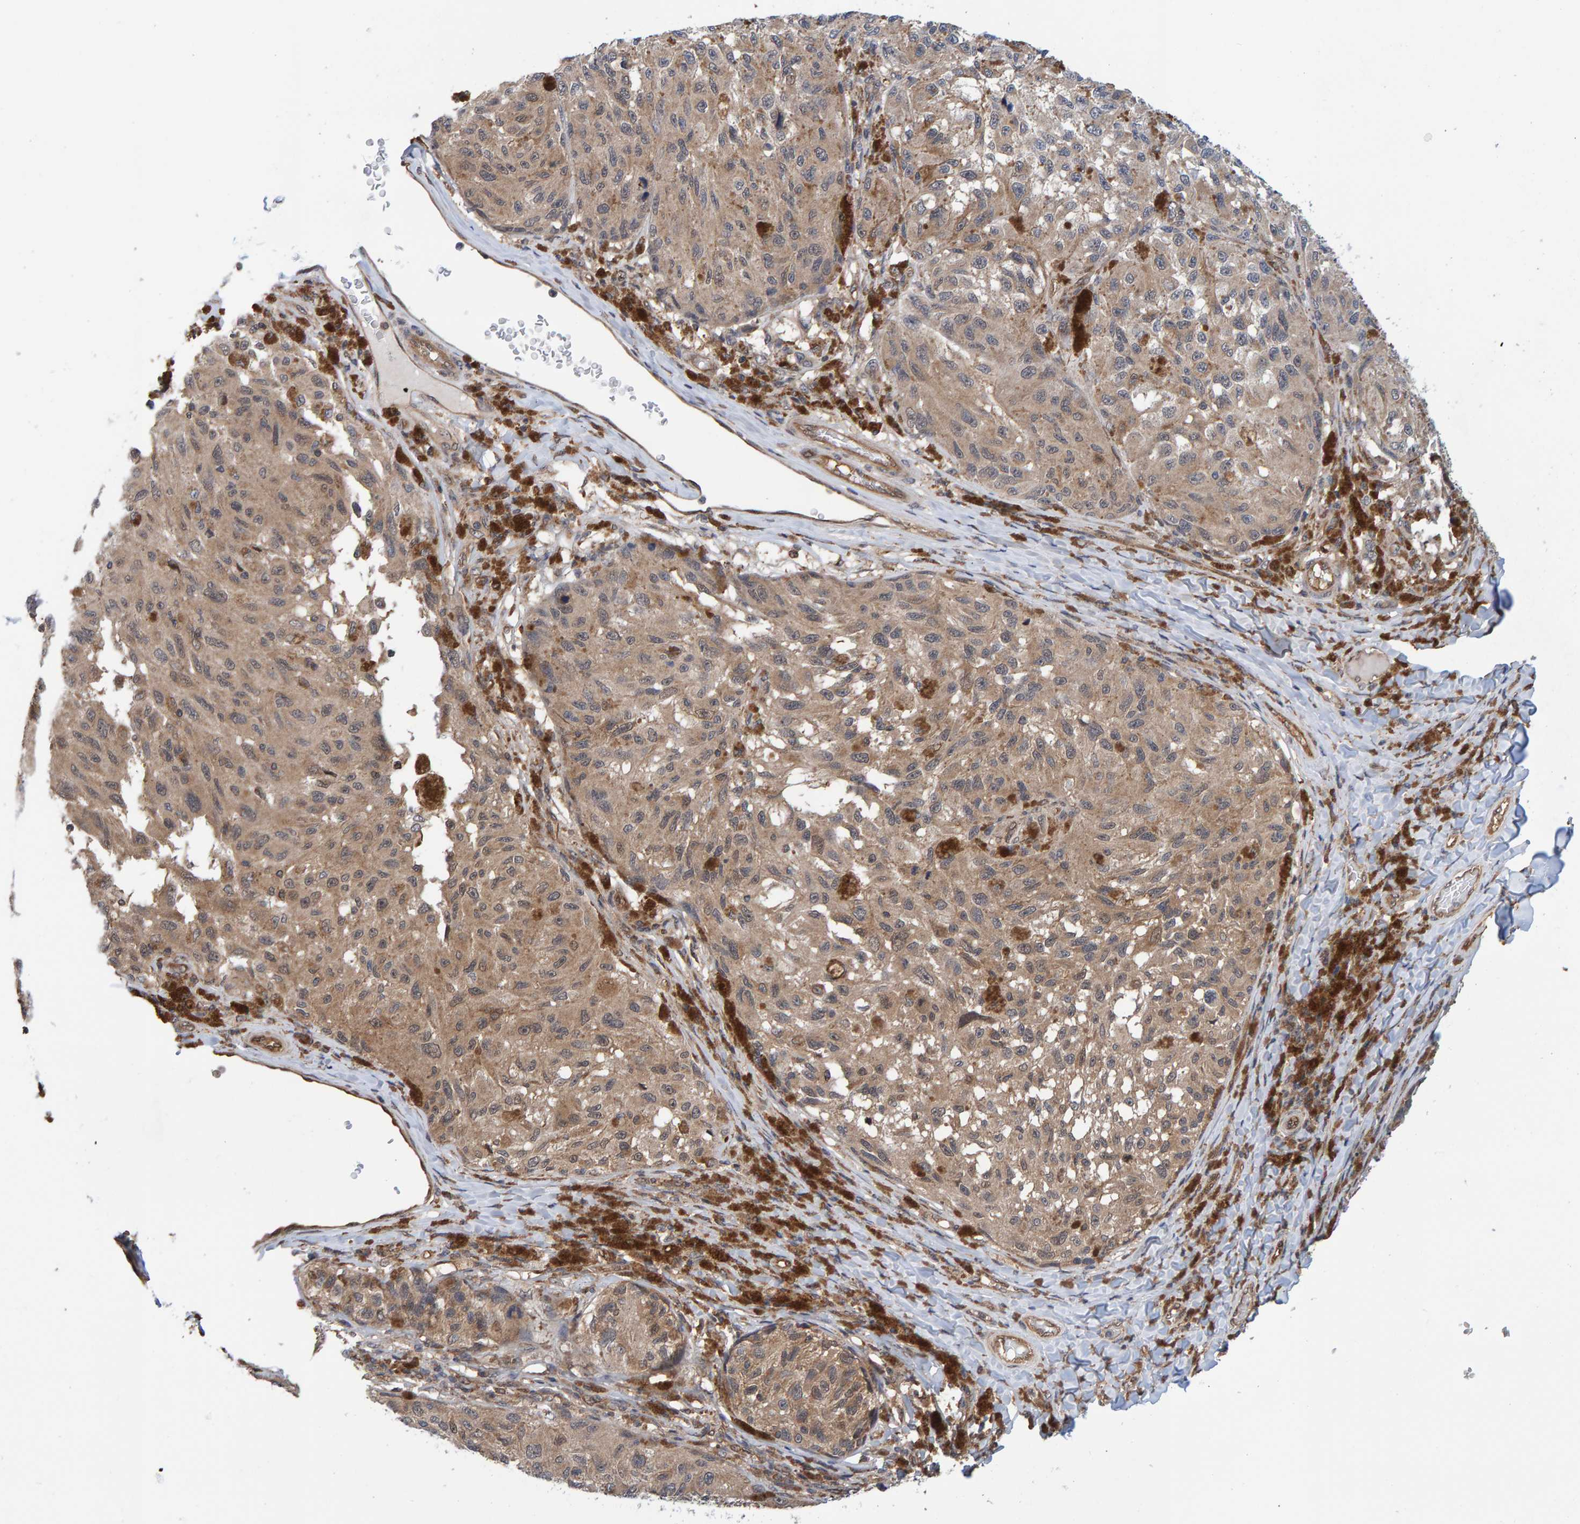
{"staining": {"intensity": "moderate", "quantity": ">75%", "location": "cytoplasmic/membranous"}, "tissue": "melanoma", "cell_type": "Tumor cells", "image_type": "cancer", "snomed": [{"axis": "morphology", "description": "Malignant melanoma, NOS"}, {"axis": "topography", "description": "Skin"}], "caption": "The photomicrograph displays staining of melanoma, revealing moderate cytoplasmic/membranous protein positivity (brown color) within tumor cells.", "gene": "SCRN2", "patient": {"sex": "female", "age": 73}}